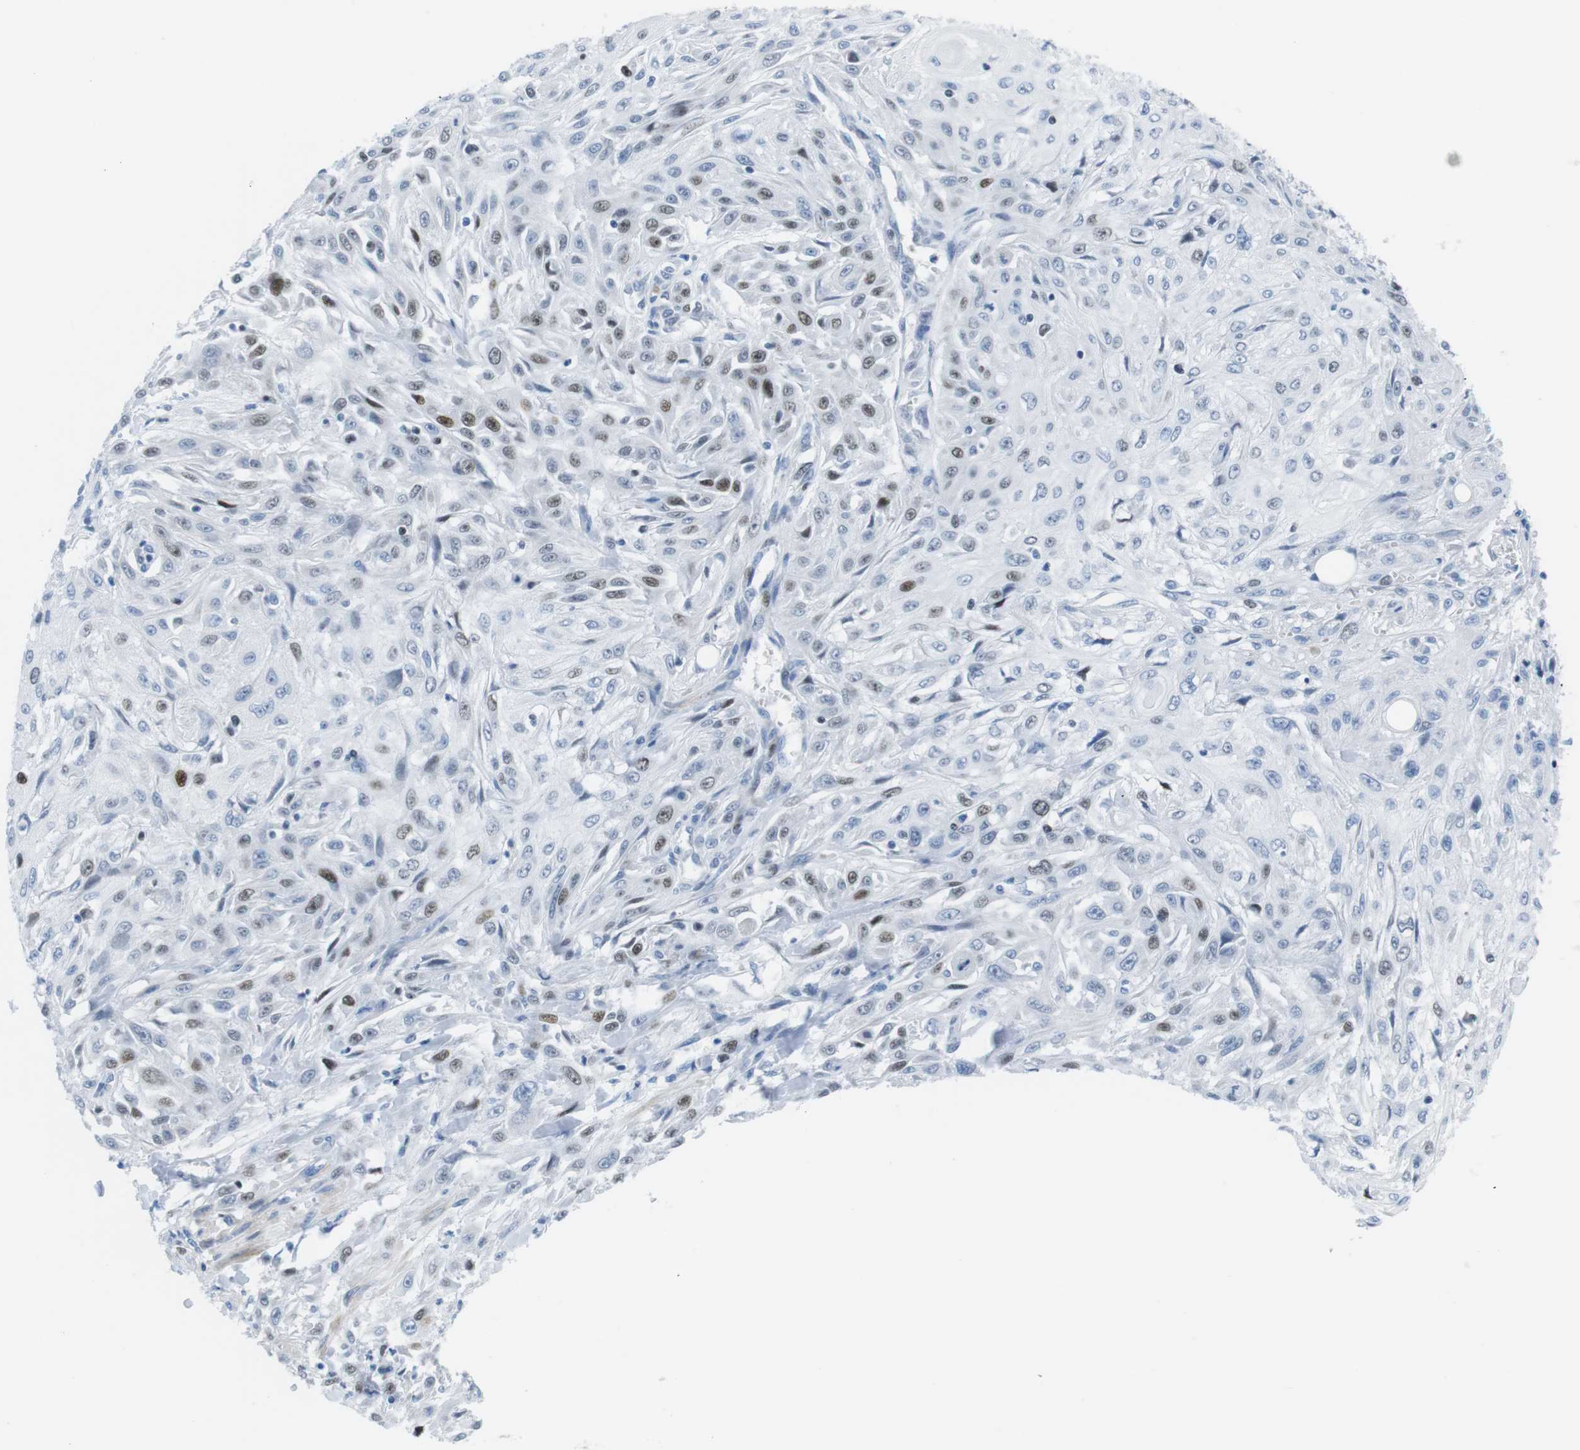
{"staining": {"intensity": "moderate", "quantity": "<25%", "location": "nuclear"}, "tissue": "skin cancer", "cell_type": "Tumor cells", "image_type": "cancer", "snomed": [{"axis": "morphology", "description": "Squamous cell carcinoma, NOS"}, {"axis": "topography", "description": "Skin"}], "caption": "Skin cancer (squamous cell carcinoma) was stained to show a protein in brown. There is low levels of moderate nuclear expression in approximately <25% of tumor cells.", "gene": "CHAF1A", "patient": {"sex": "male", "age": 75}}